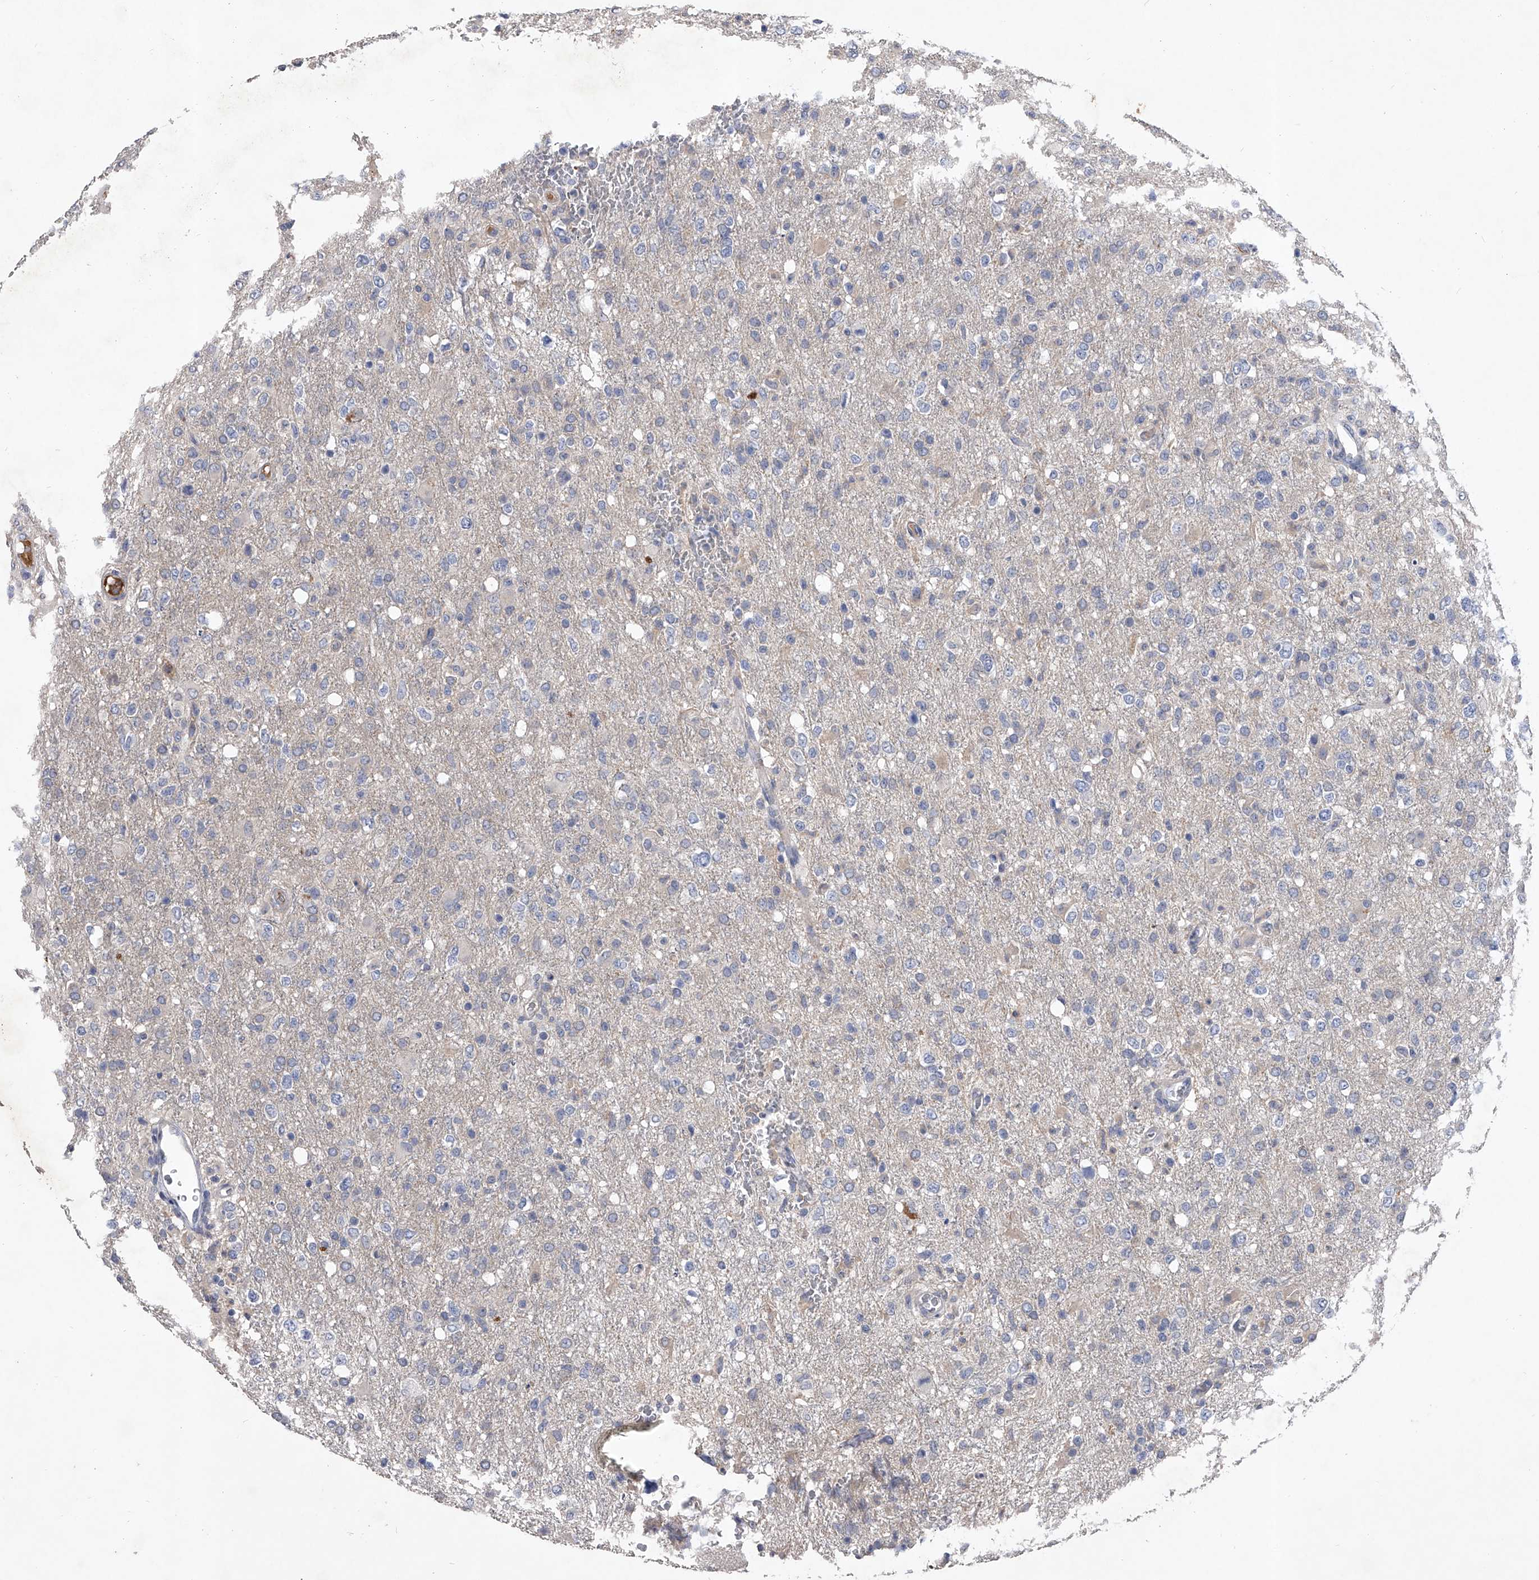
{"staining": {"intensity": "negative", "quantity": "none", "location": "none"}, "tissue": "glioma", "cell_type": "Tumor cells", "image_type": "cancer", "snomed": [{"axis": "morphology", "description": "Glioma, malignant, High grade"}, {"axis": "topography", "description": "Brain"}], "caption": "The immunohistochemistry (IHC) histopathology image has no significant staining in tumor cells of glioma tissue.", "gene": "C5", "patient": {"sex": "female", "age": 57}}